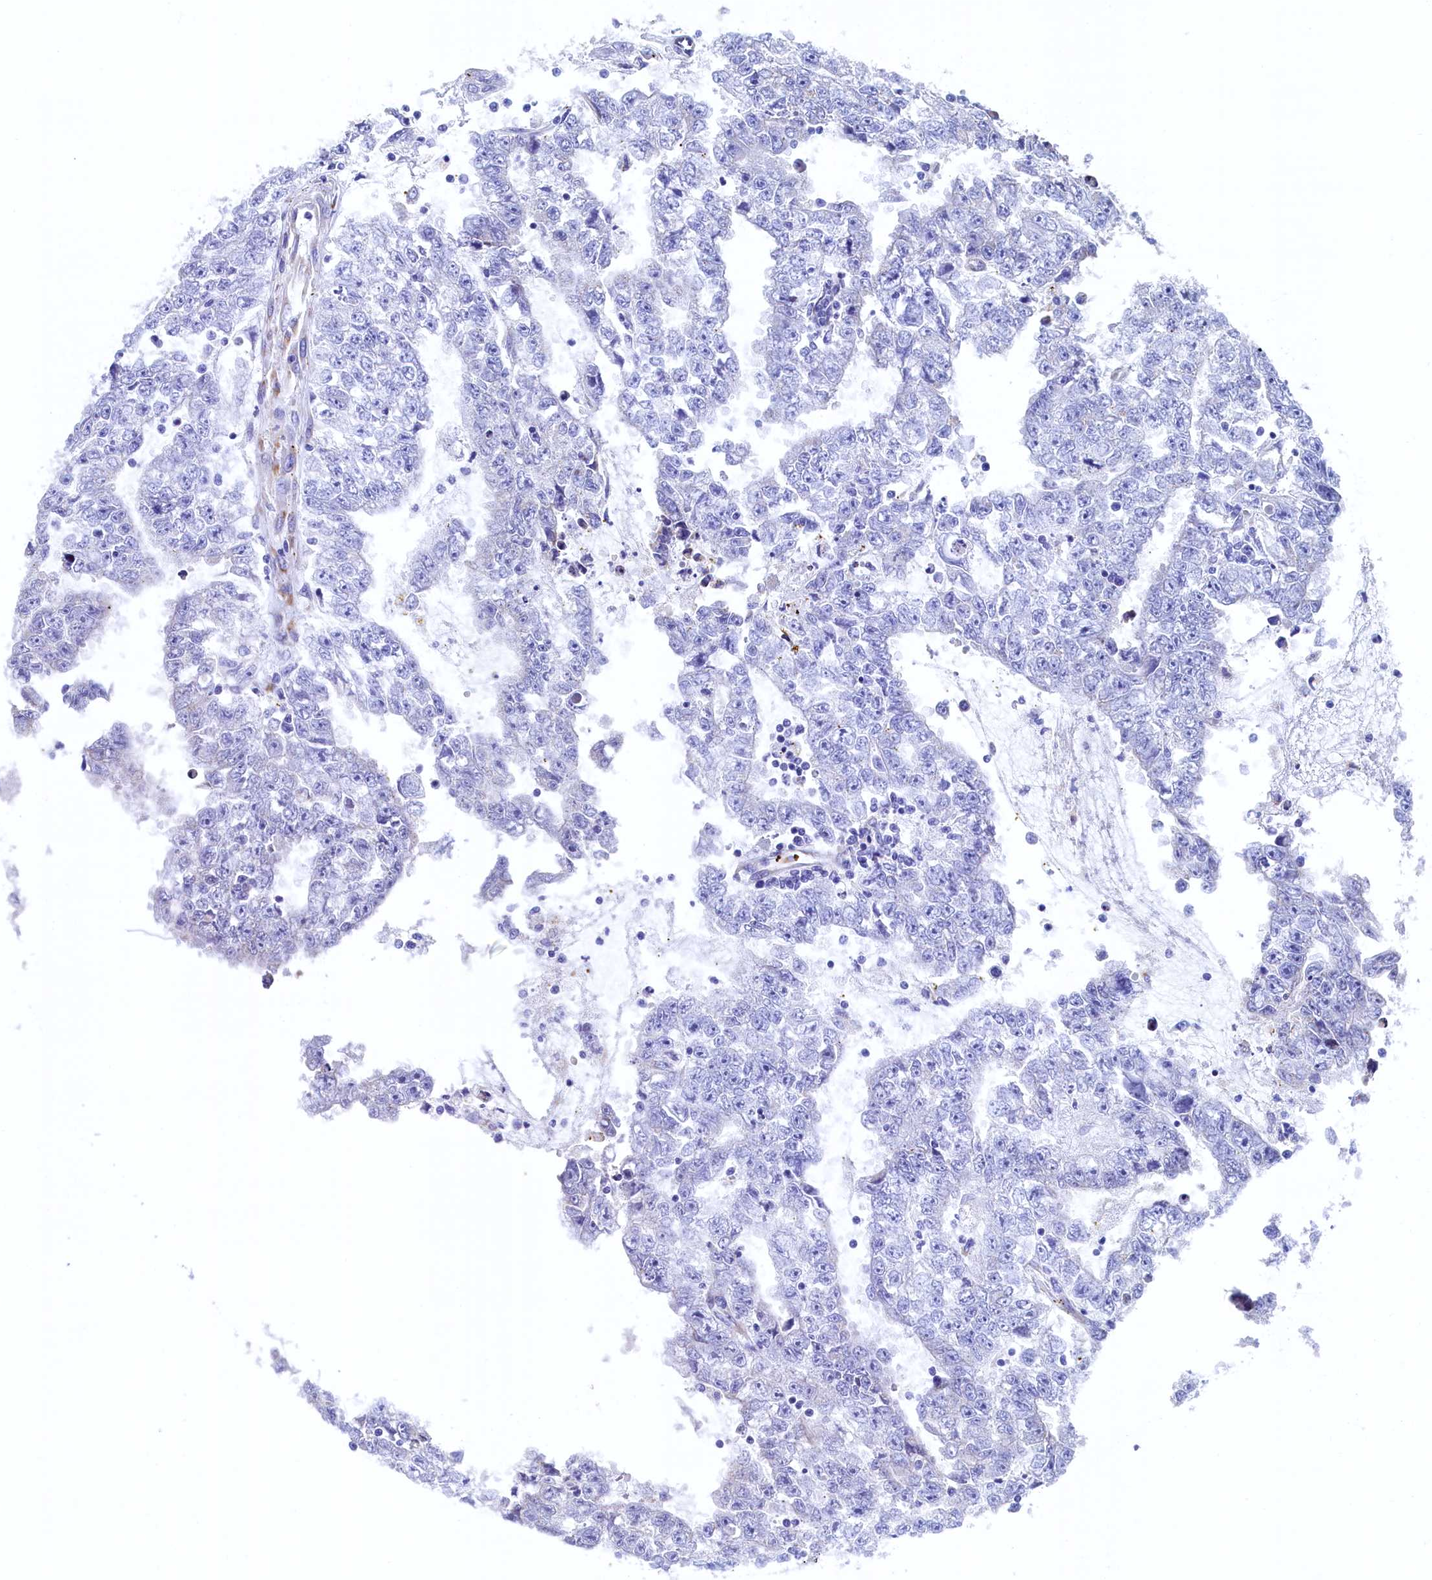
{"staining": {"intensity": "negative", "quantity": "none", "location": "none"}, "tissue": "testis cancer", "cell_type": "Tumor cells", "image_type": "cancer", "snomed": [{"axis": "morphology", "description": "Carcinoma, Embryonal, NOS"}, {"axis": "topography", "description": "Testis"}], "caption": "DAB immunohistochemical staining of testis embryonal carcinoma reveals no significant staining in tumor cells.", "gene": "CBLIF", "patient": {"sex": "male", "age": 25}}